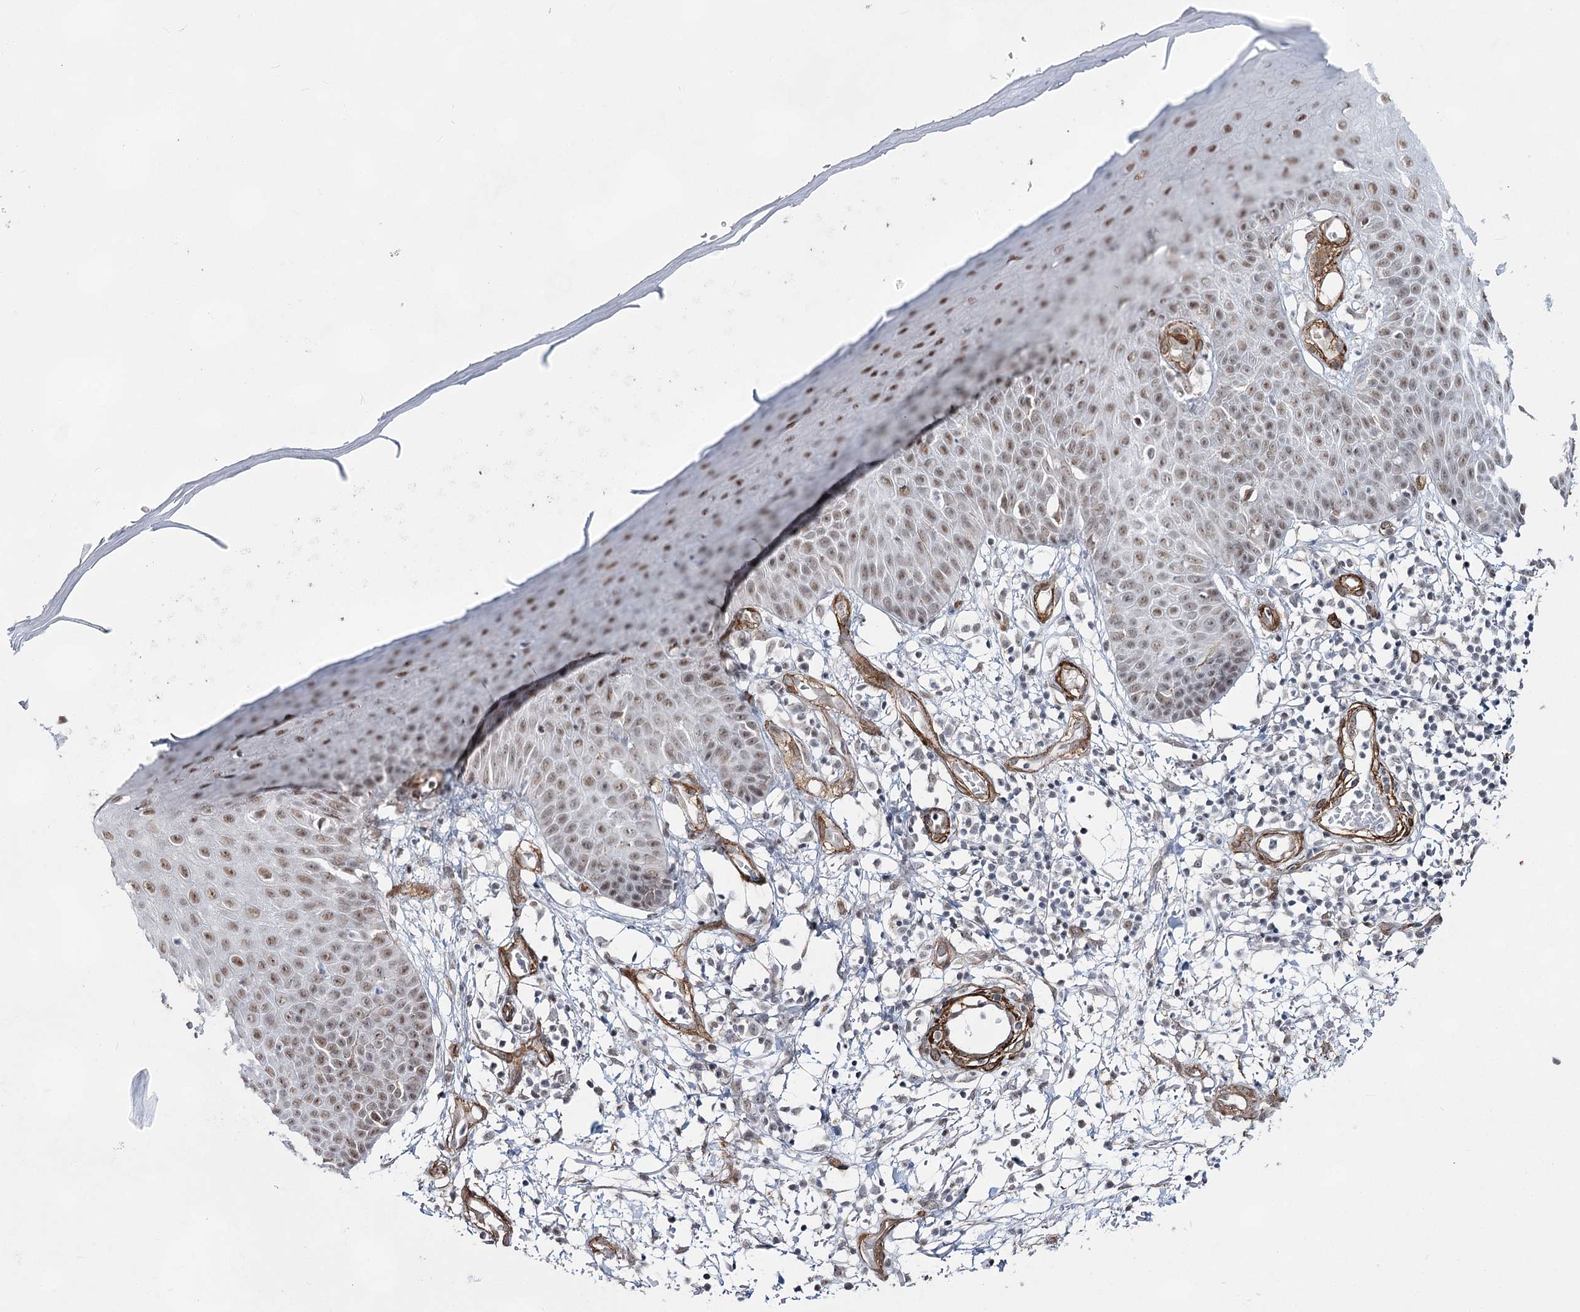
{"staining": {"intensity": "weak", "quantity": ">75%", "location": "cytoplasmic/membranous"}, "tissue": "skin", "cell_type": "Fibroblasts", "image_type": "normal", "snomed": [{"axis": "morphology", "description": "Normal tissue, NOS"}, {"axis": "morphology", "description": "Inflammation, NOS"}, {"axis": "topography", "description": "Skin"}], "caption": "Human skin stained with a brown dye reveals weak cytoplasmic/membranous positive expression in approximately >75% of fibroblasts.", "gene": "CWF19L1", "patient": {"sex": "female", "age": 44}}